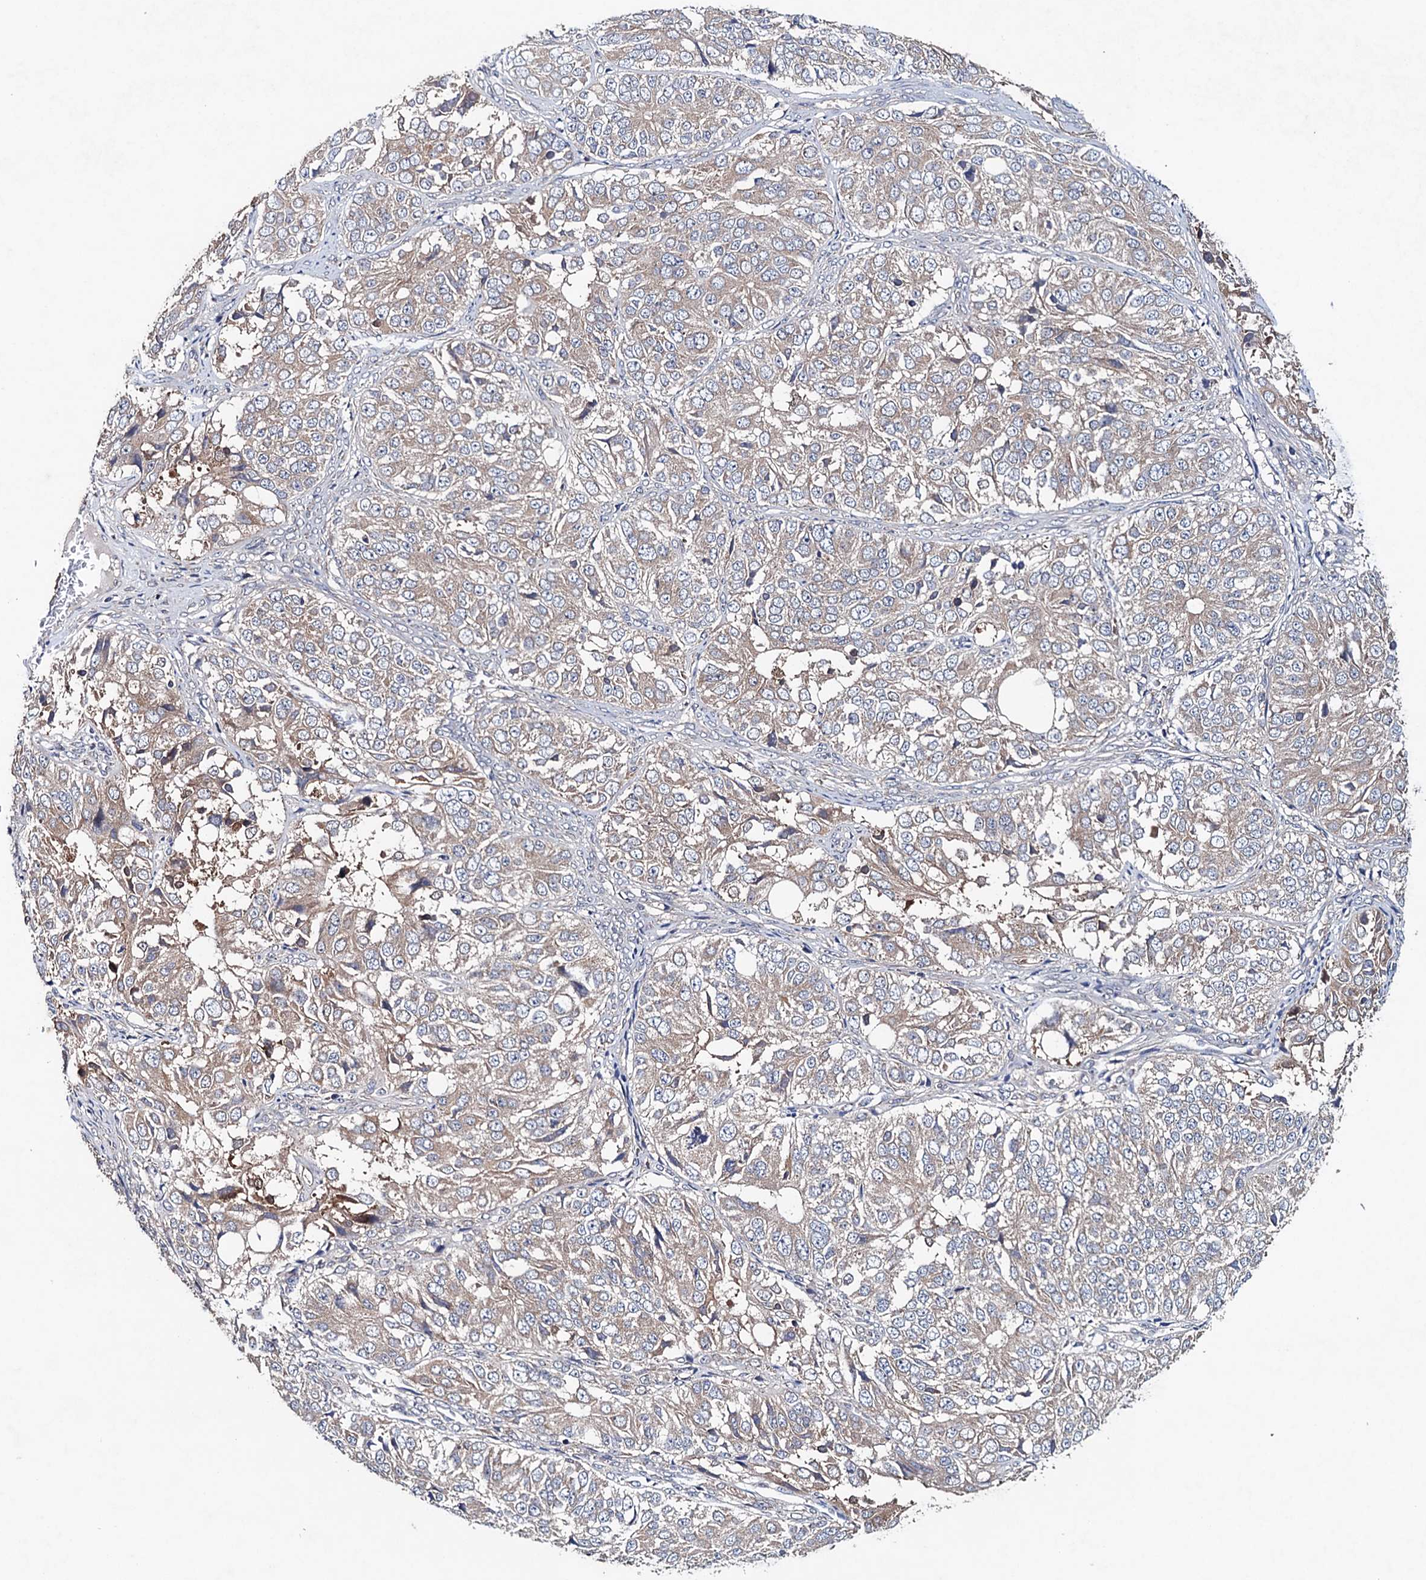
{"staining": {"intensity": "weak", "quantity": "25%-75%", "location": "cytoplasmic/membranous"}, "tissue": "ovarian cancer", "cell_type": "Tumor cells", "image_type": "cancer", "snomed": [{"axis": "morphology", "description": "Carcinoma, endometroid"}, {"axis": "topography", "description": "Ovary"}], "caption": "Brown immunohistochemical staining in human endometroid carcinoma (ovarian) shows weak cytoplasmic/membranous staining in about 25%-75% of tumor cells. The protein is stained brown, and the nuclei are stained in blue (DAB (3,3'-diaminobenzidine) IHC with brightfield microscopy, high magnification).", "gene": "BLTP3B", "patient": {"sex": "female", "age": 51}}